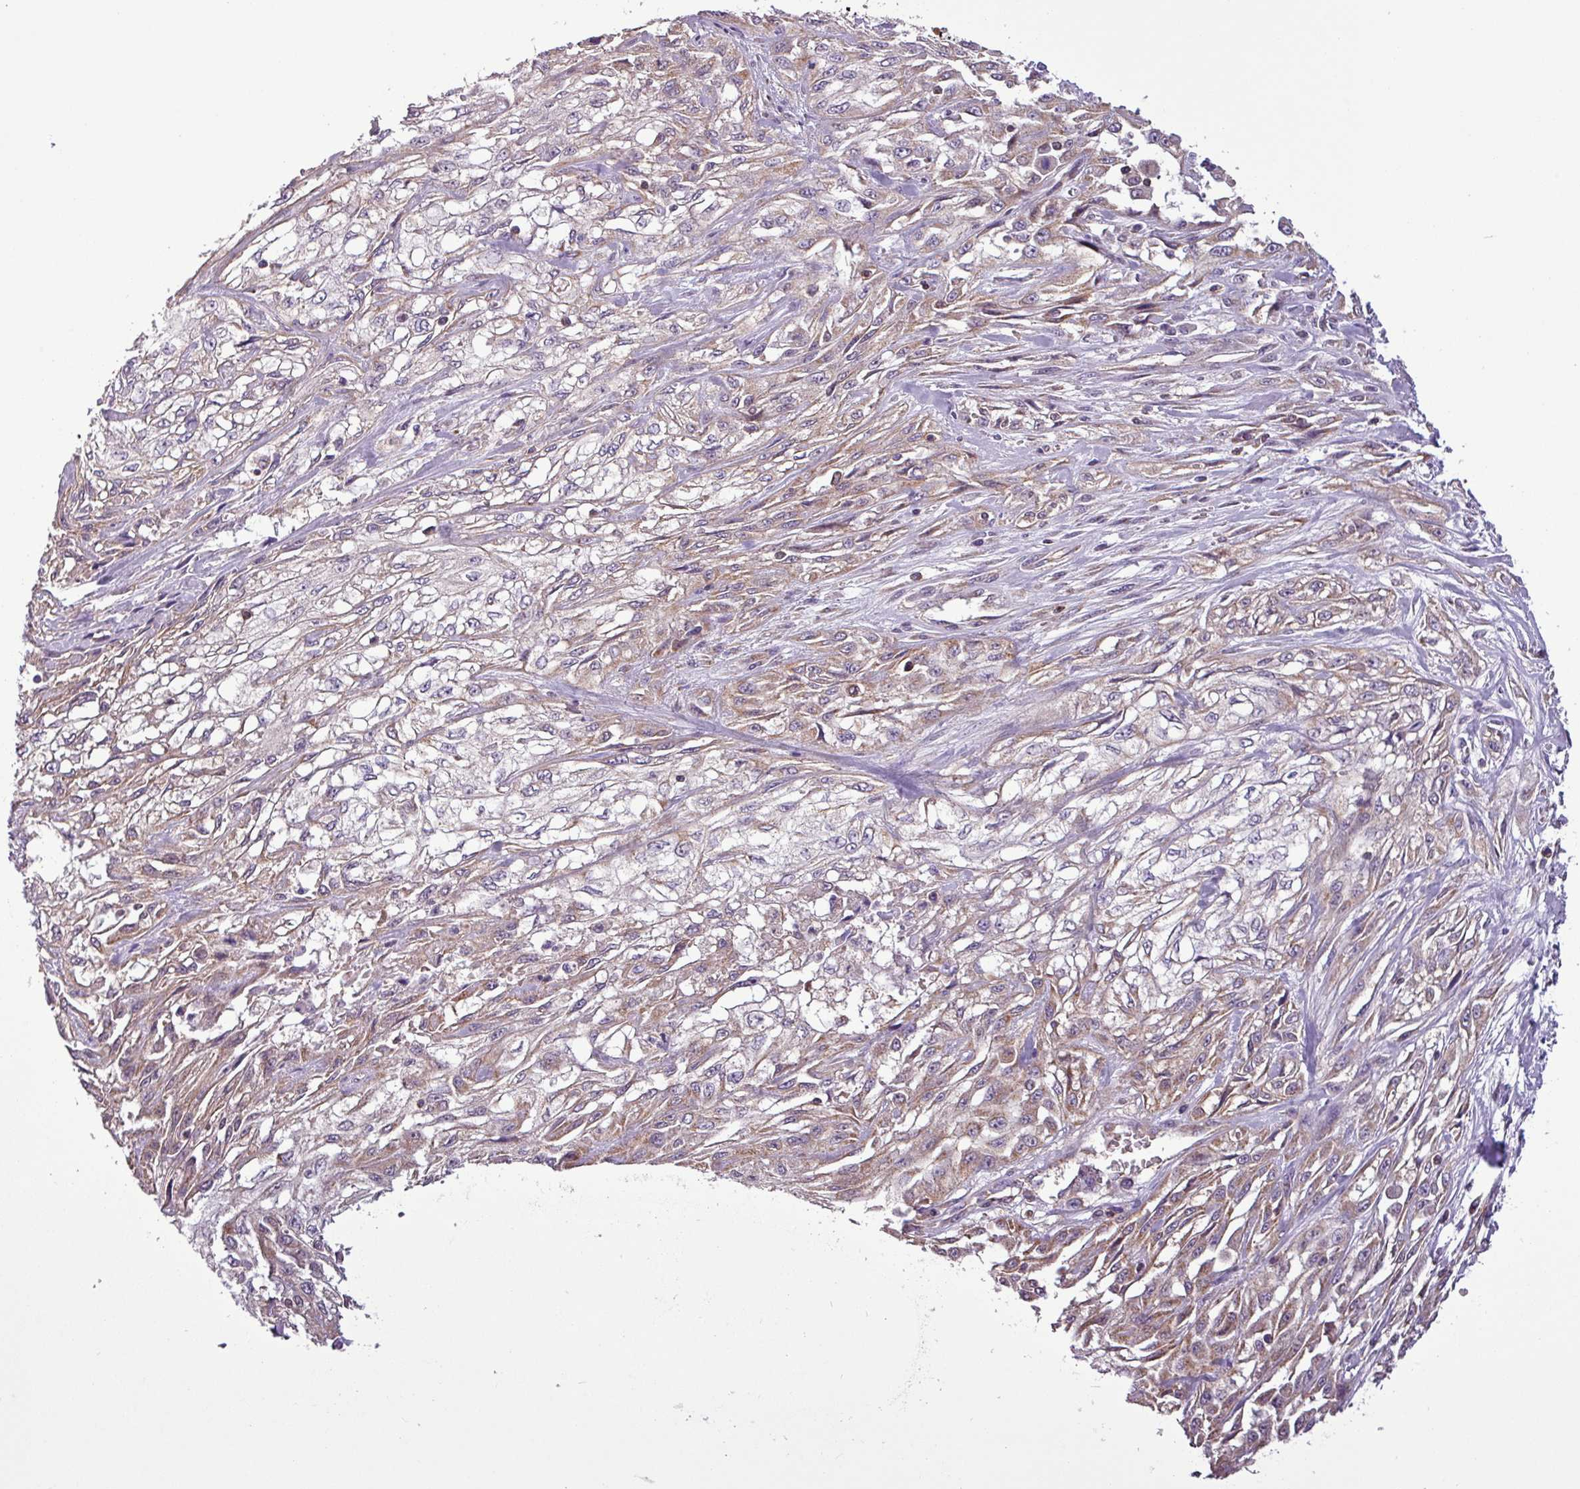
{"staining": {"intensity": "moderate", "quantity": "25%-75%", "location": "cytoplasmic/membranous"}, "tissue": "skin cancer", "cell_type": "Tumor cells", "image_type": "cancer", "snomed": [{"axis": "morphology", "description": "Squamous cell carcinoma, NOS"}, {"axis": "morphology", "description": "Squamous cell carcinoma, metastatic, NOS"}, {"axis": "topography", "description": "Skin"}, {"axis": "topography", "description": "Lymph node"}], "caption": "Immunohistochemical staining of squamous cell carcinoma (skin) displays medium levels of moderate cytoplasmic/membranous protein positivity in approximately 25%-75% of tumor cells.", "gene": "MCTP2", "patient": {"sex": "male", "age": 75}}